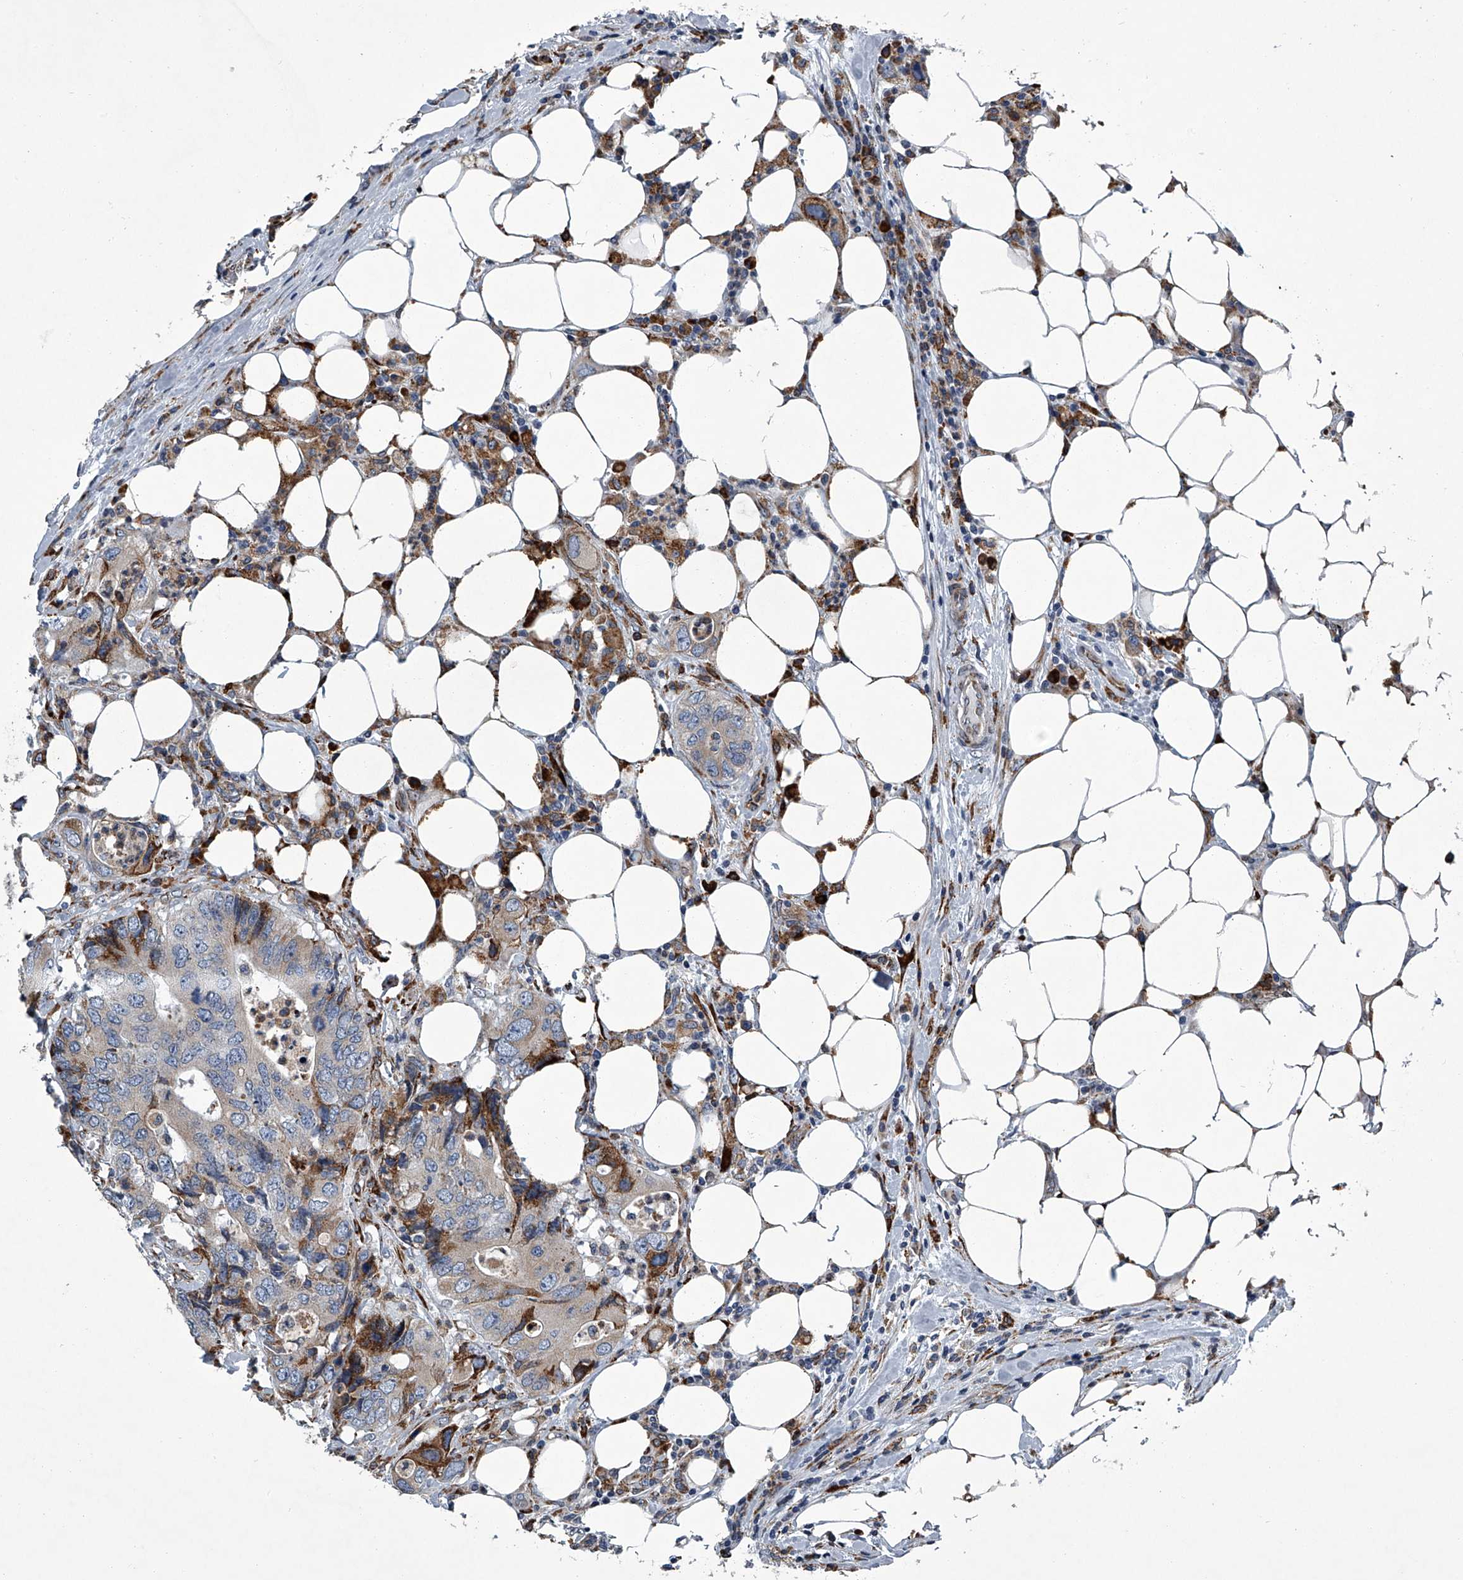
{"staining": {"intensity": "moderate", "quantity": "<25%", "location": "cytoplasmic/membranous"}, "tissue": "colorectal cancer", "cell_type": "Tumor cells", "image_type": "cancer", "snomed": [{"axis": "morphology", "description": "Adenocarcinoma, NOS"}, {"axis": "topography", "description": "Colon"}], "caption": "Colorectal cancer tissue exhibits moderate cytoplasmic/membranous staining in about <25% of tumor cells, visualized by immunohistochemistry.", "gene": "TMEM63C", "patient": {"sex": "male", "age": 71}}